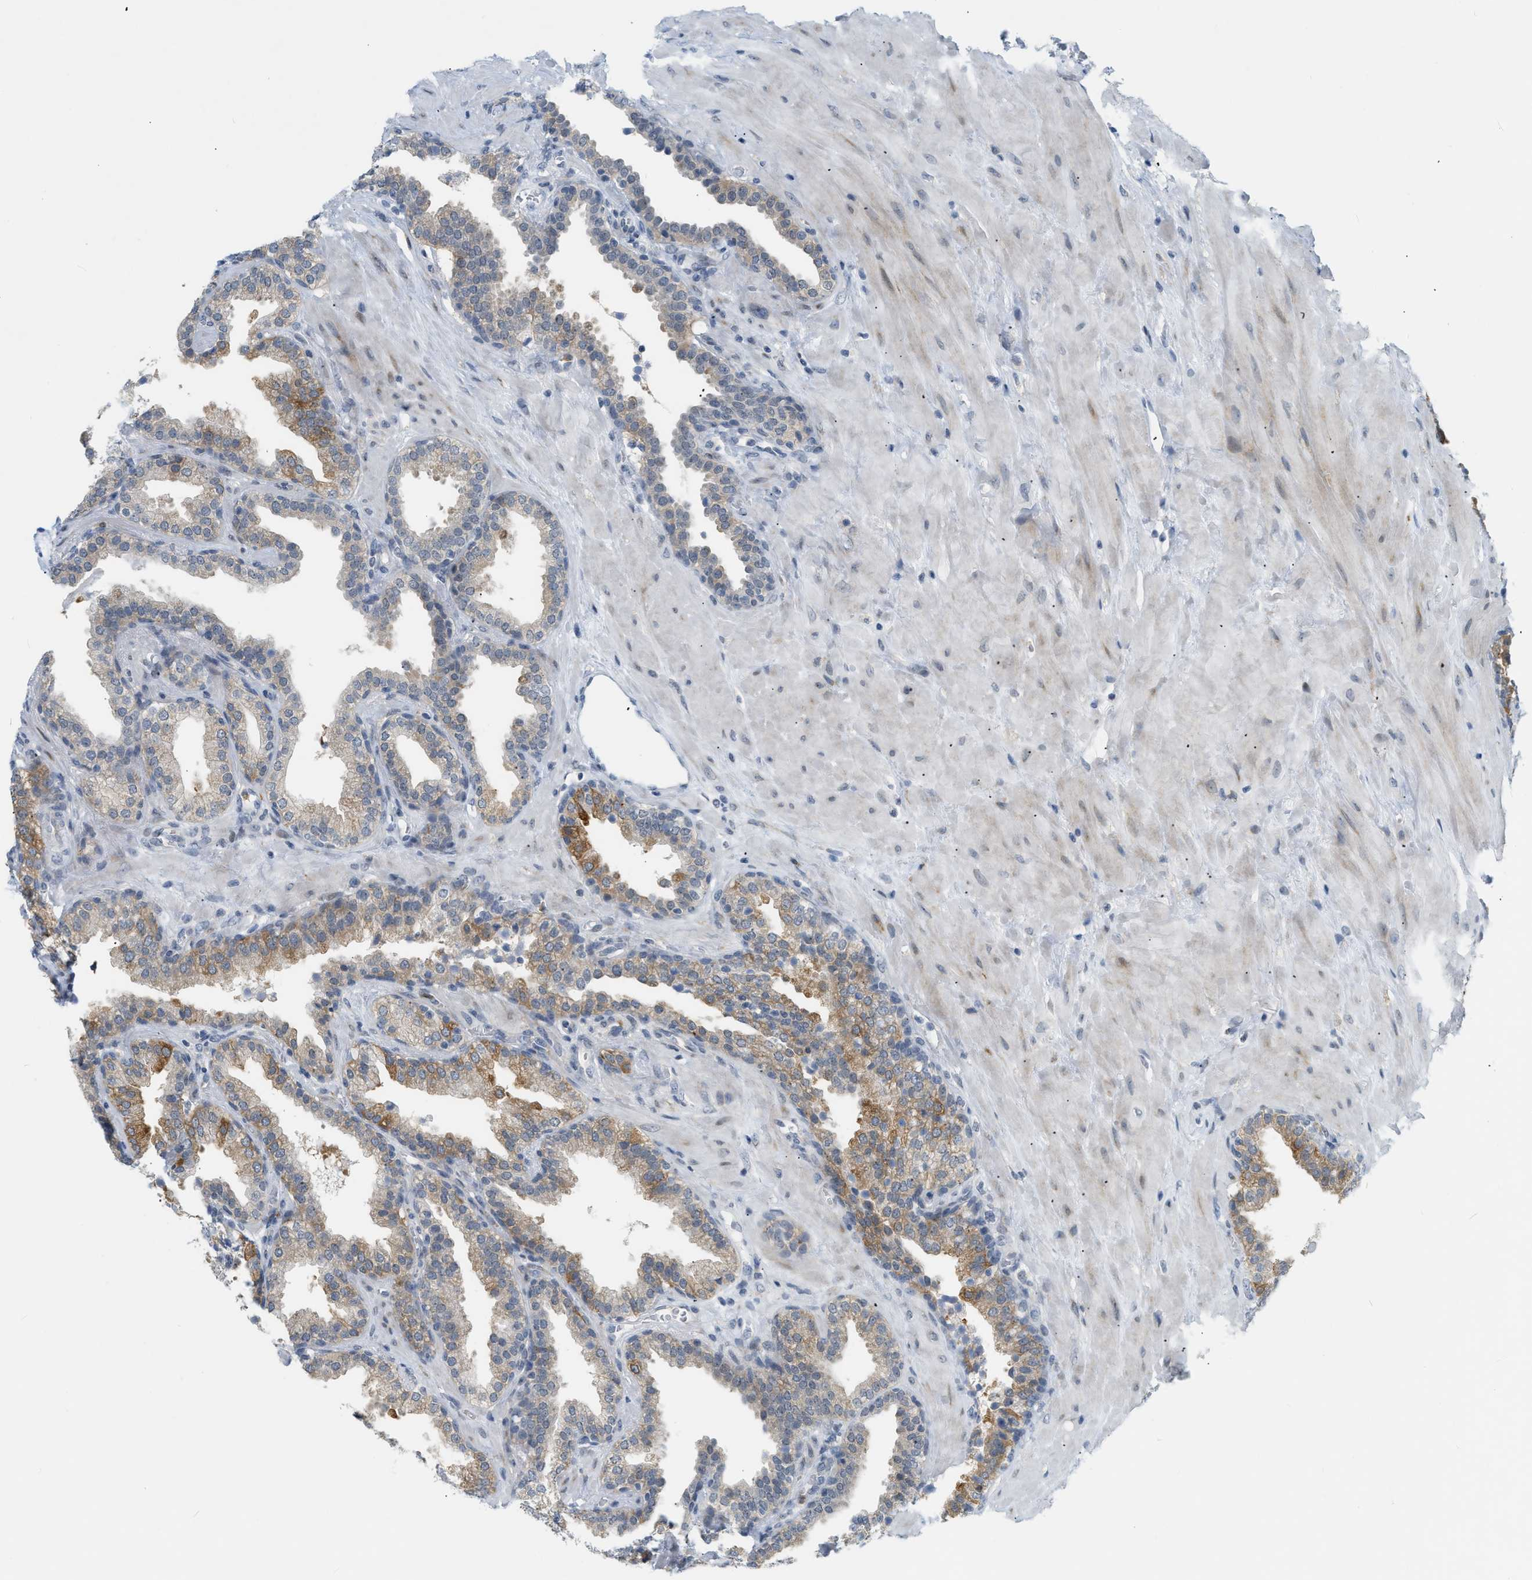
{"staining": {"intensity": "moderate", "quantity": "25%-75%", "location": "cytoplasmic/membranous"}, "tissue": "prostate", "cell_type": "Glandular cells", "image_type": "normal", "snomed": [{"axis": "morphology", "description": "Normal tissue, NOS"}, {"axis": "topography", "description": "Prostate"}], "caption": "Immunohistochemical staining of normal human prostate demonstrates 25%-75% levels of moderate cytoplasmic/membranous protein staining in approximately 25%-75% of glandular cells.", "gene": "ZNF408", "patient": {"sex": "male", "age": 51}}